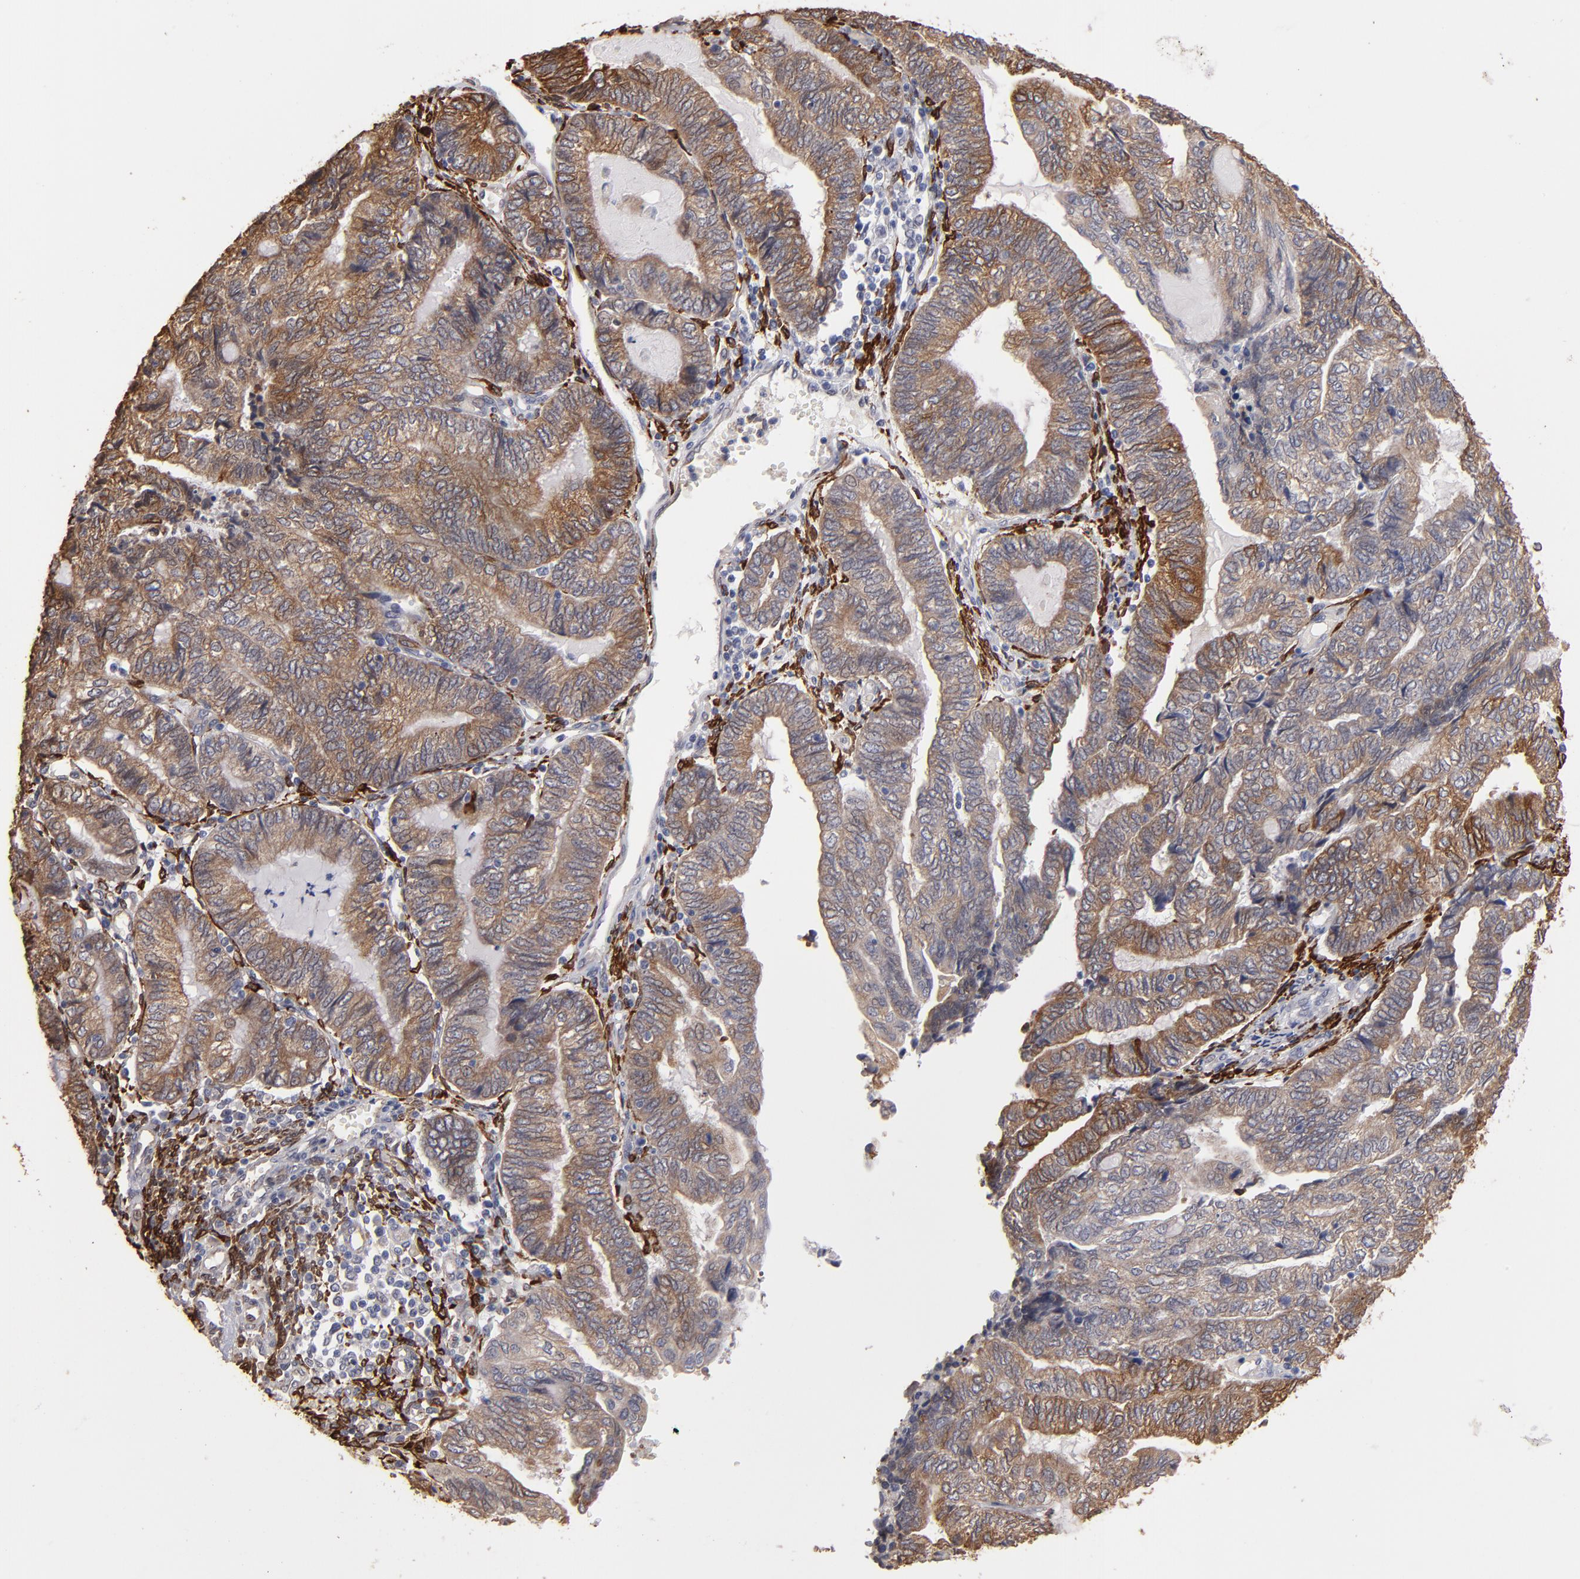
{"staining": {"intensity": "weak", "quantity": ">75%", "location": "cytoplasmic/membranous"}, "tissue": "endometrial cancer", "cell_type": "Tumor cells", "image_type": "cancer", "snomed": [{"axis": "morphology", "description": "Adenocarcinoma, NOS"}, {"axis": "topography", "description": "Uterus"}, {"axis": "topography", "description": "Endometrium"}], "caption": "This is an image of IHC staining of endometrial adenocarcinoma, which shows weak positivity in the cytoplasmic/membranous of tumor cells.", "gene": "PGRMC1", "patient": {"sex": "female", "age": 70}}